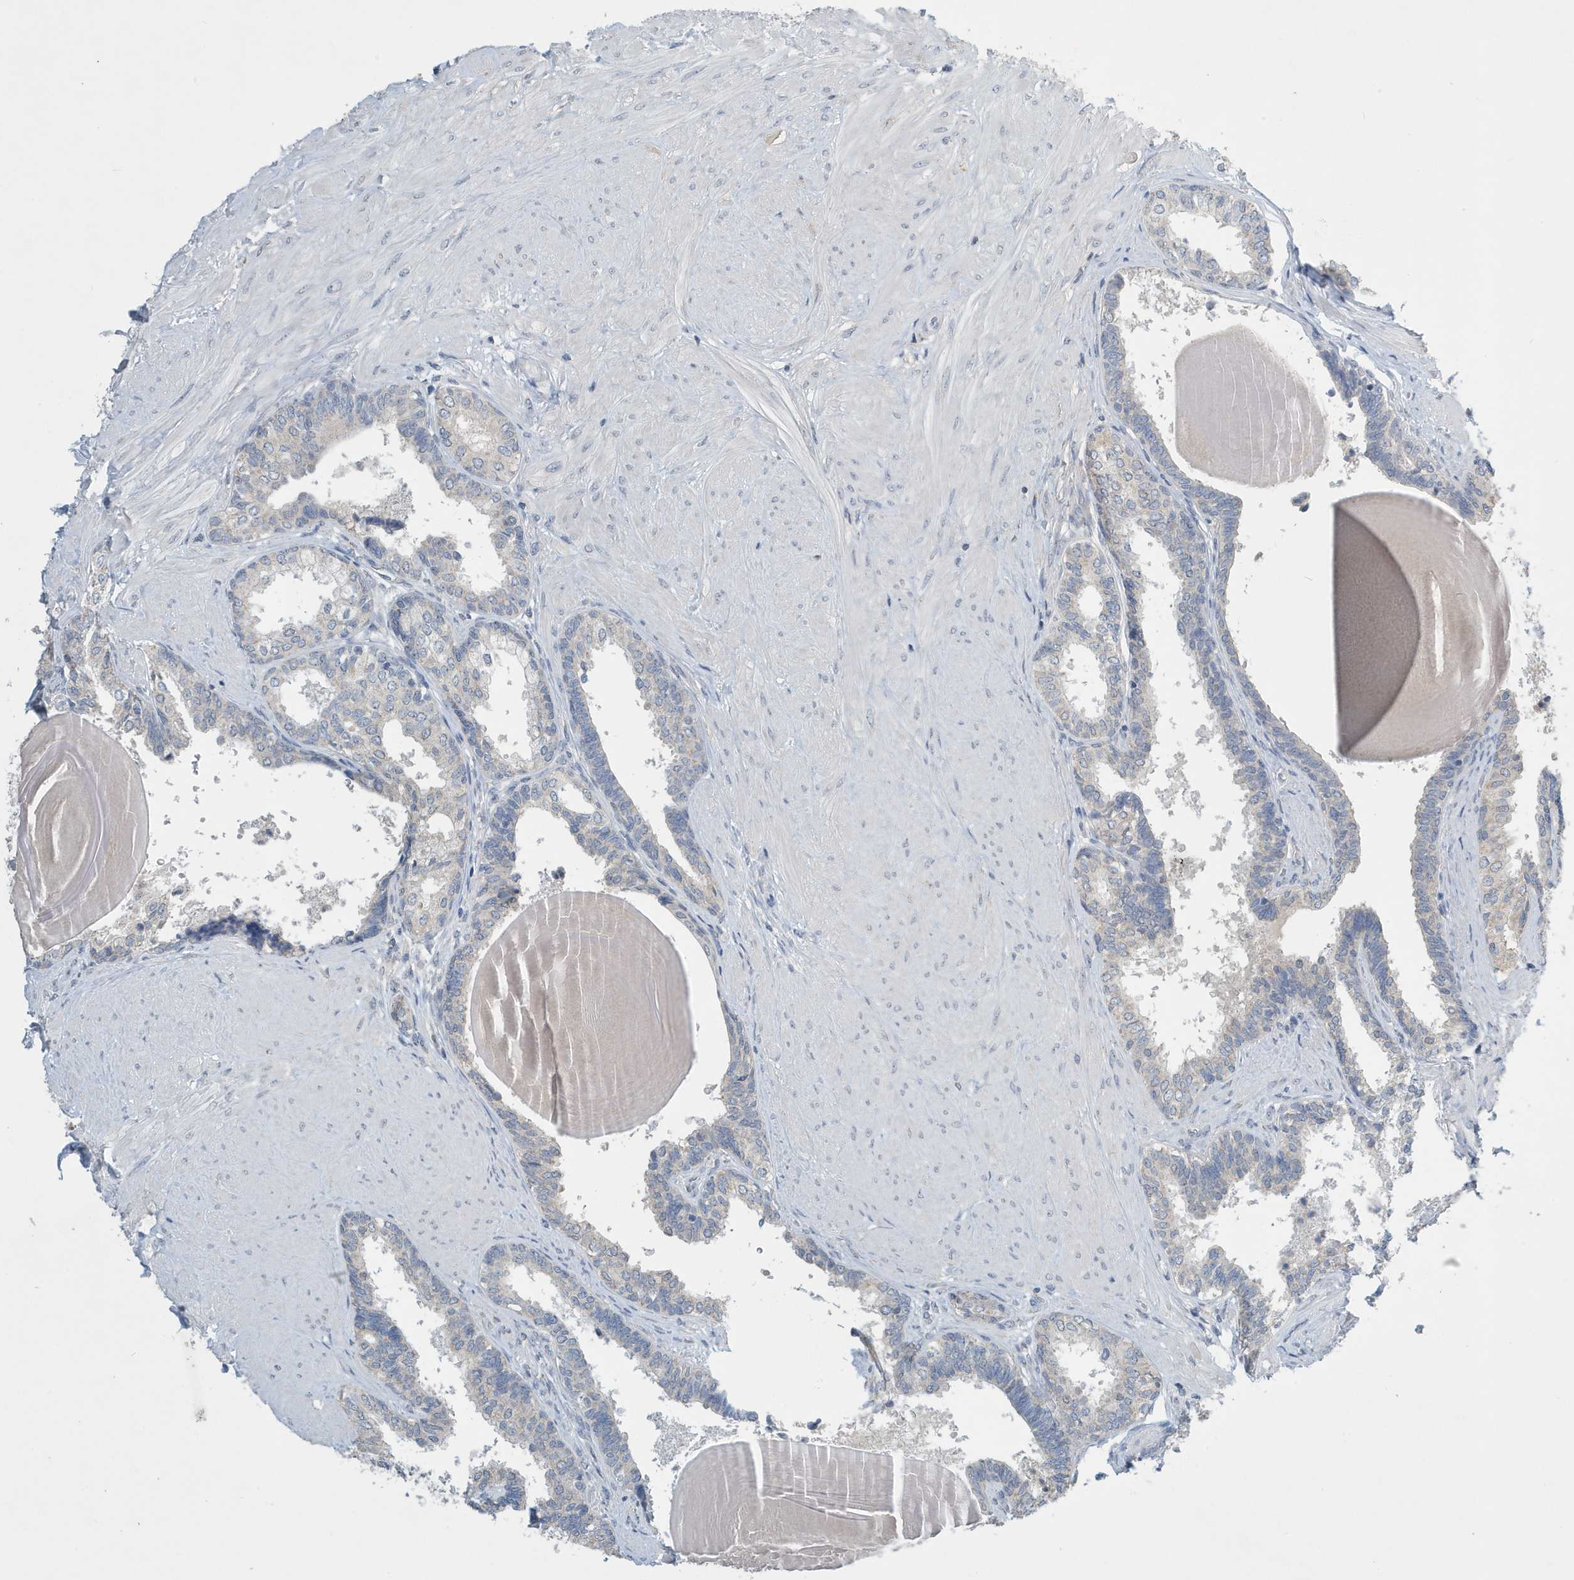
{"staining": {"intensity": "negative", "quantity": "none", "location": "none"}, "tissue": "prostate", "cell_type": "Glandular cells", "image_type": "normal", "snomed": [{"axis": "morphology", "description": "Normal tissue, NOS"}, {"axis": "topography", "description": "Prostate"}], "caption": "DAB (3,3'-diaminobenzidine) immunohistochemical staining of benign human prostate demonstrates no significant staining in glandular cells.", "gene": "UGT2B4", "patient": {"sex": "male", "age": 48}}